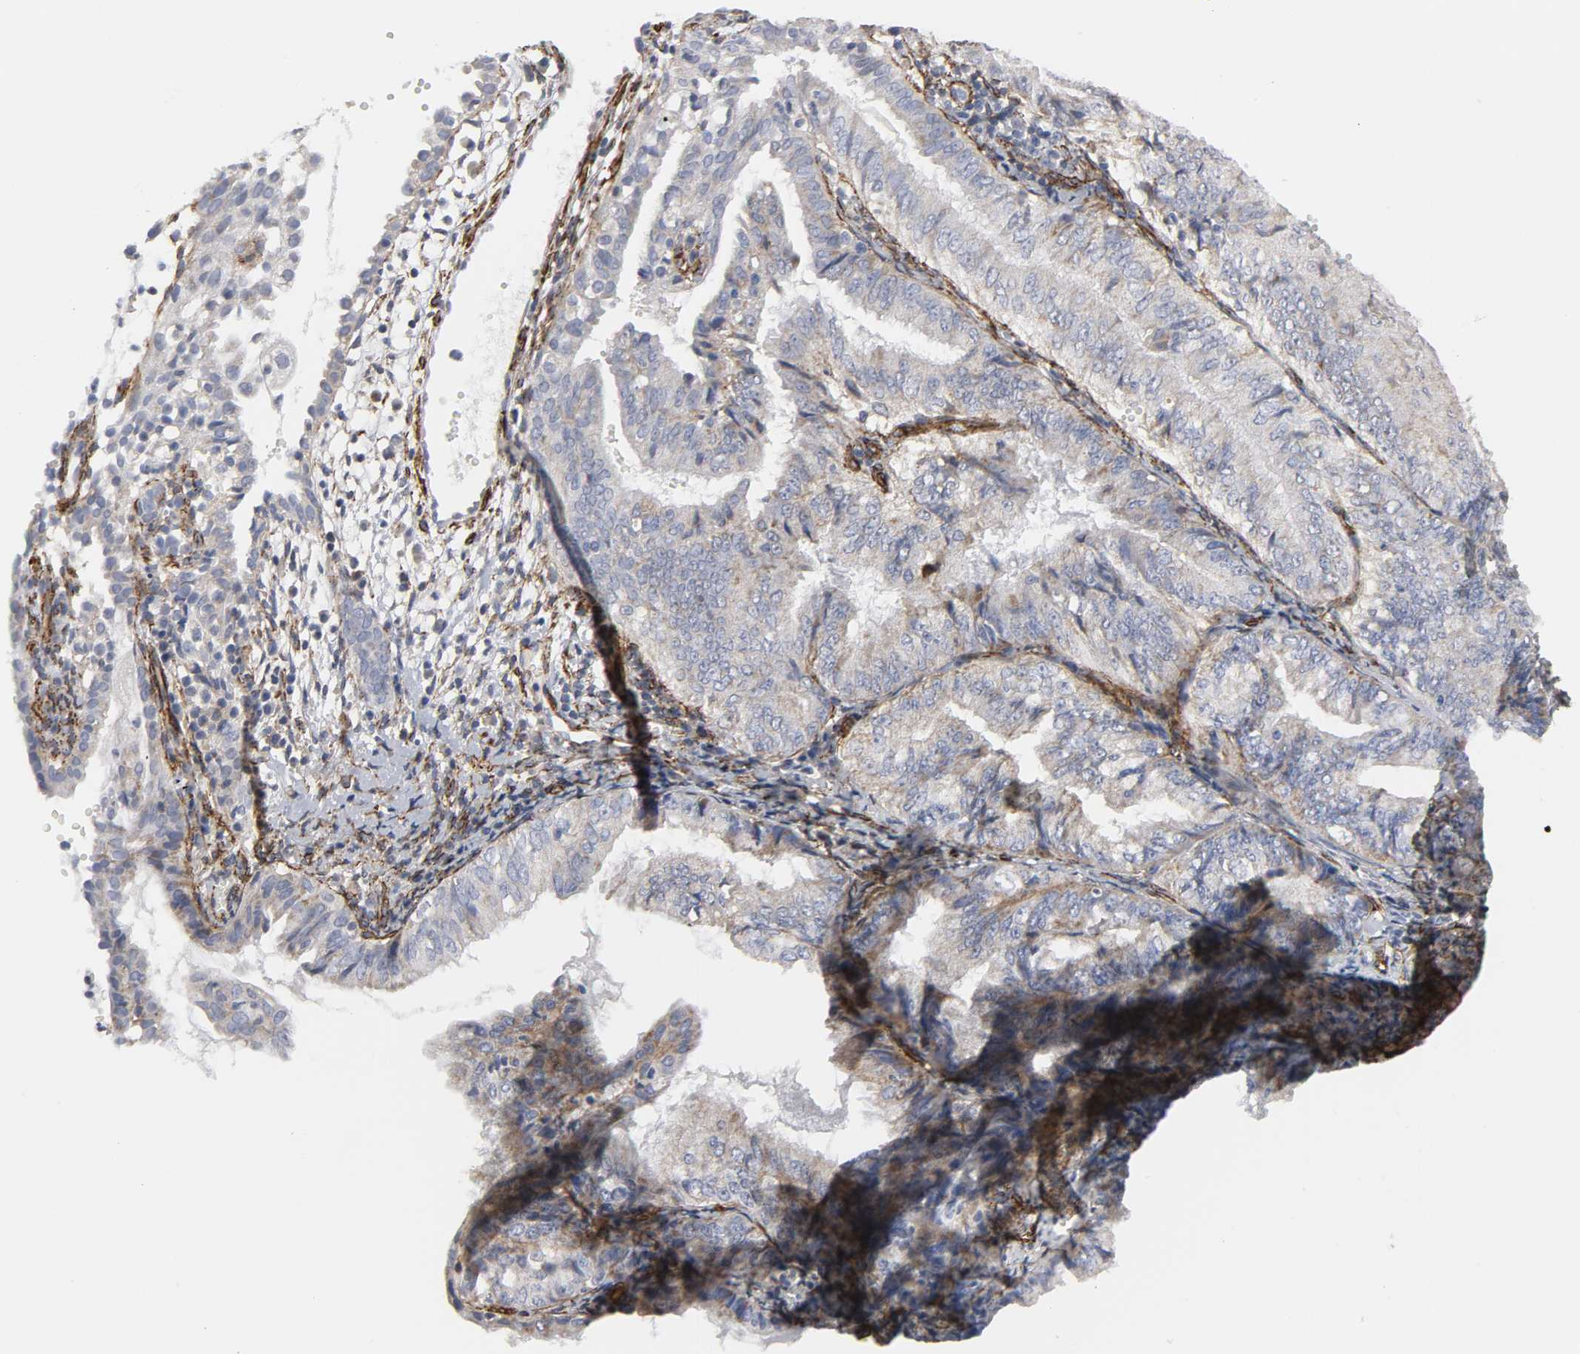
{"staining": {"intensity": "negative", "quantity": "none", "location": "none"}, "tissue": "endometrial cancer", "cell_type": "Tumor cells", "image_type": "cancer", "snomed": [{"axis": "morphology", "description": "Adenocarcinoma, NOS"}, {"axis": "topography", "description": "Endometrium"}], "caption": "Photomicrograph shows no significant protein expression in tumor cells of endometrial cancer (adenocarcinoma).", "gene": "GNG2", "patient": {"sex": "female", "age": 66}}